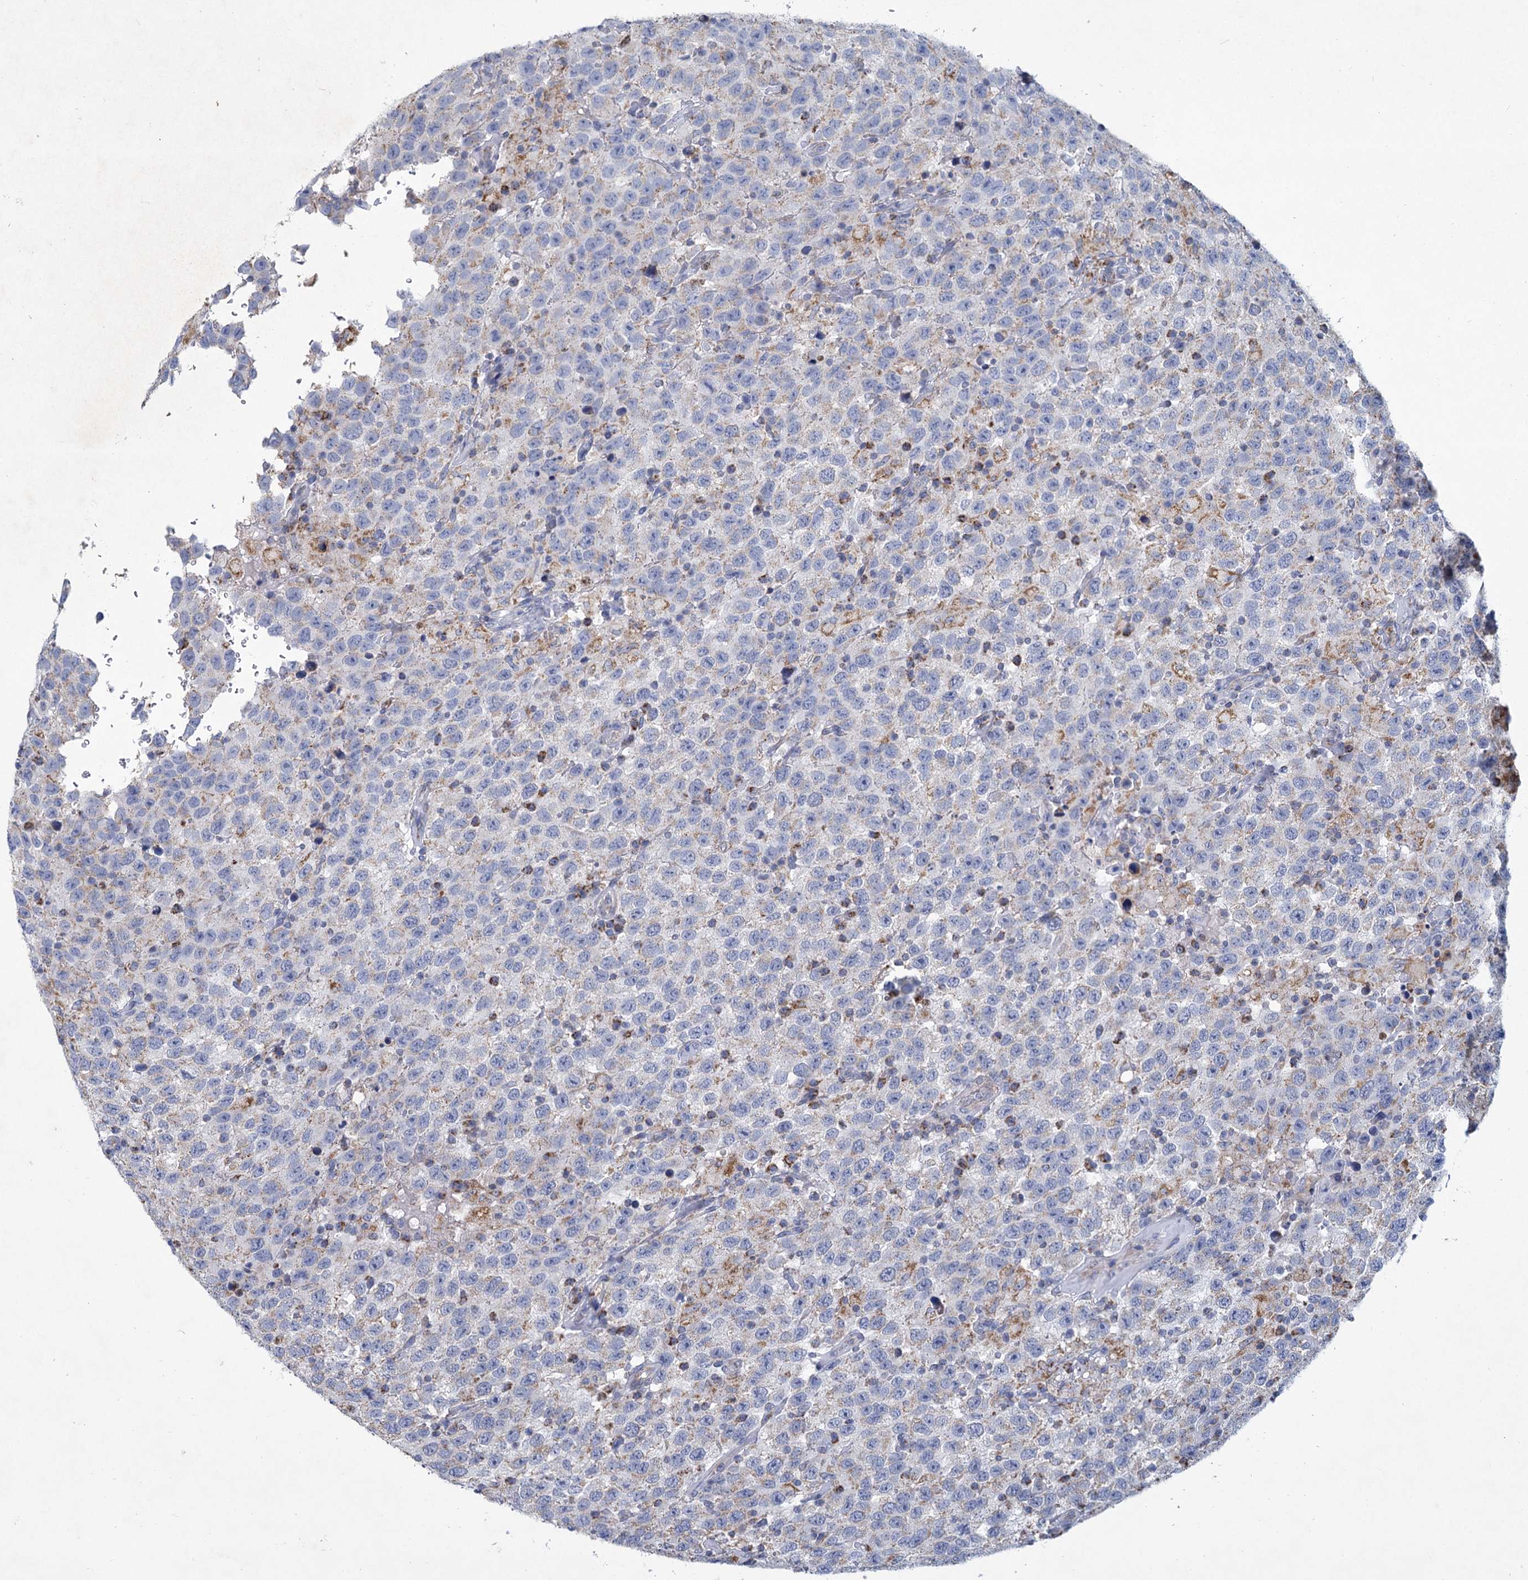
{"staining": {"intensity": "weak", "quantity": "<25%", "location": "cytoplasmic/membranous"}, "tissue": "testis cancer", "cell_type": "Tumor cells", "image_type": "cancer", "snomed": [{"axis": "morphology", "description": "Seminoma, NOS"}, {"axis": "topography", "description": "Testis"}], "caption": "DAB (3,3'-diaminobenzidine) immunohistochemical staining of testis cancer (seminoma) displays no significant positivity in tumor cells.", "gene": "NDUFC2", "patient": {"sex": "male", "age": 41}}